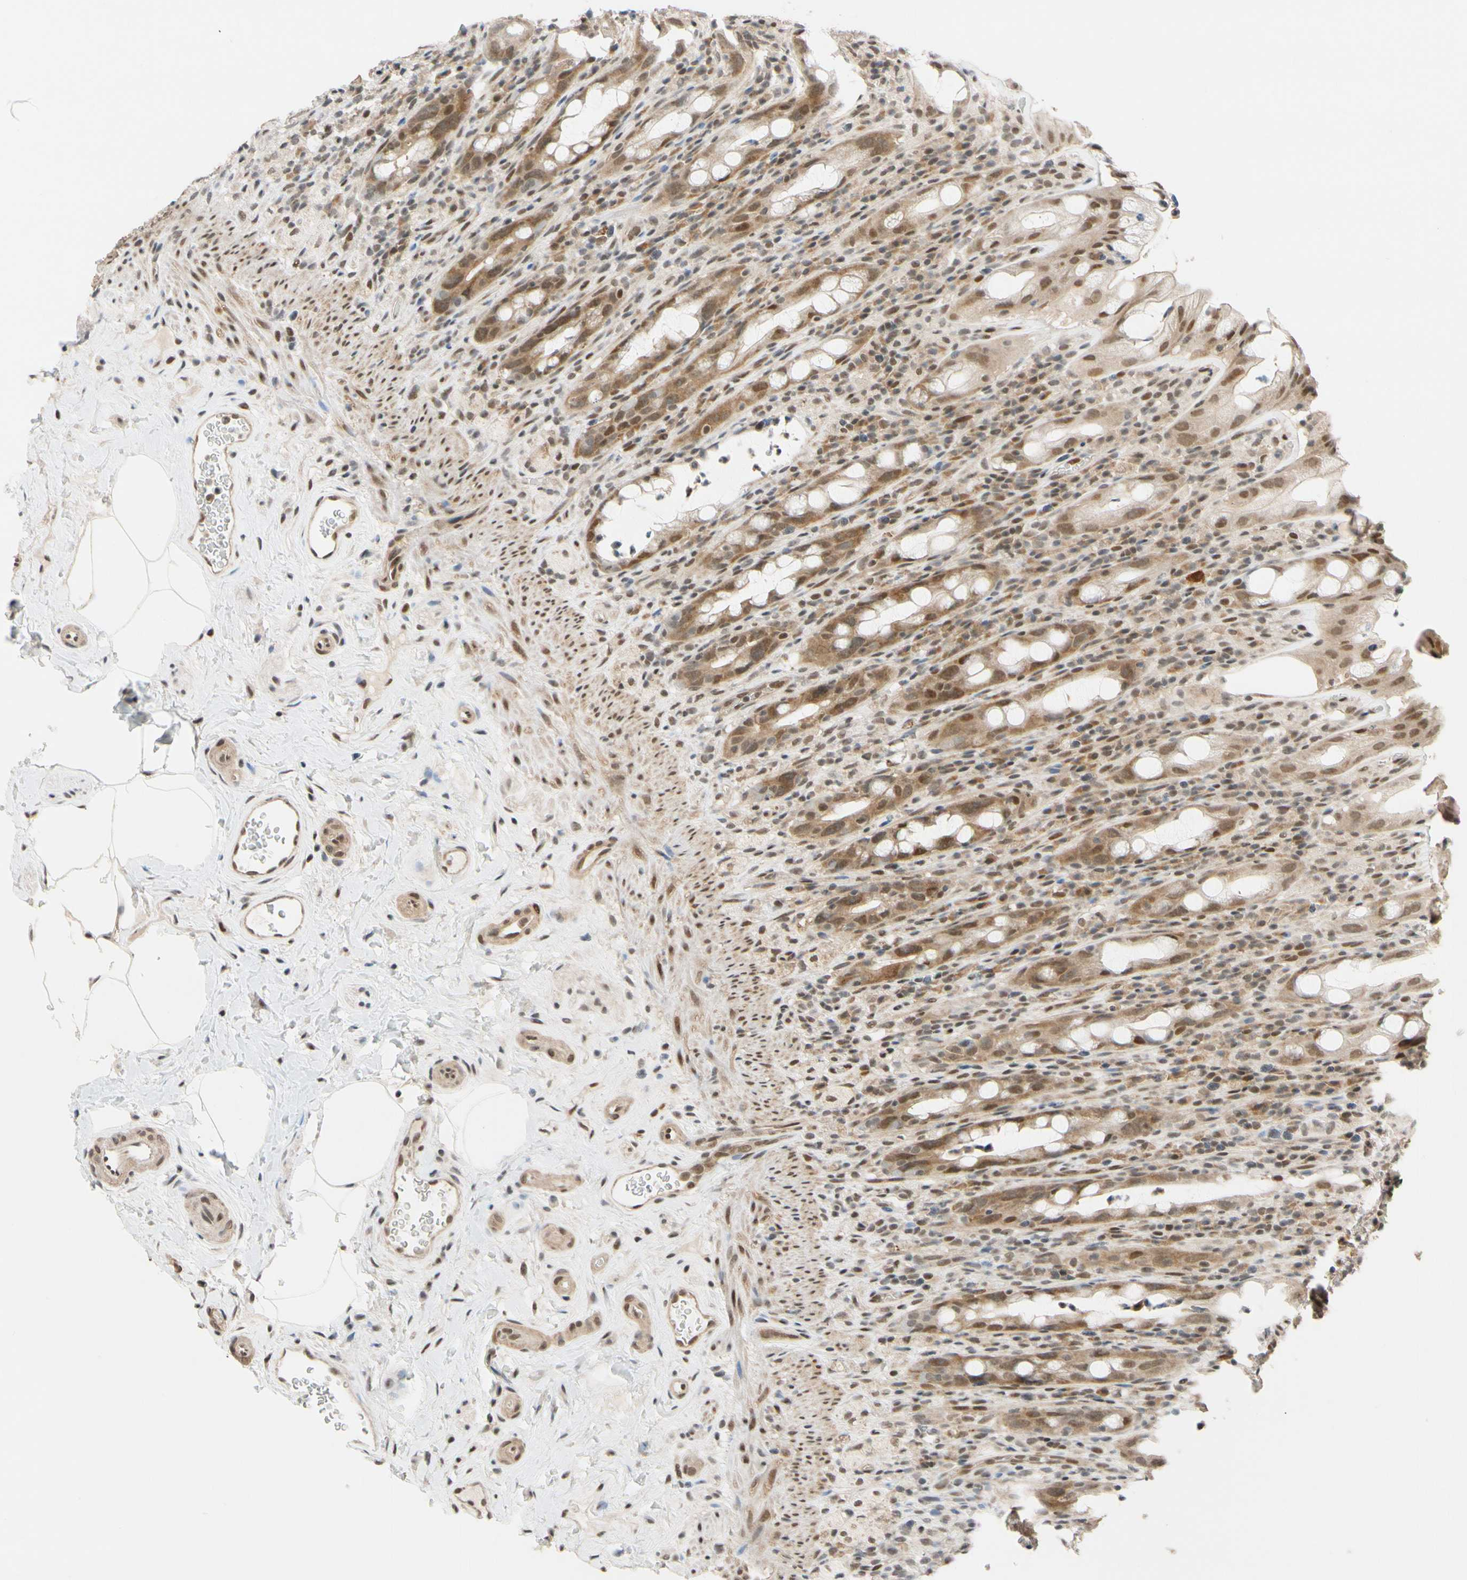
{"staining": {"intensity": "moderate", "quantity": ">75%", "location": "cytoplasmic/membranous,nuclear"}, "tissue": "rectum", "cell_type": "Glandular cells", "image_type": "normal", "snomed": [{"axis": "morphology", "description": "Normal tissue, NOS"}, {"axis": "topography", "description": "Rectum"}], "caption": "Immunohistochemistry (IHC) (DAB (3,3'-diaminobenzidine)) staining of normal human rectum exhibits moderate cytoplasmic/membranous,nuclear protein positivity in approximately >75% of glandular cells. (Brightfield microscopy of DAB IHC at high magnification).", "gene": "TAF4", "patient": {"sex": "male", "age": 44}}